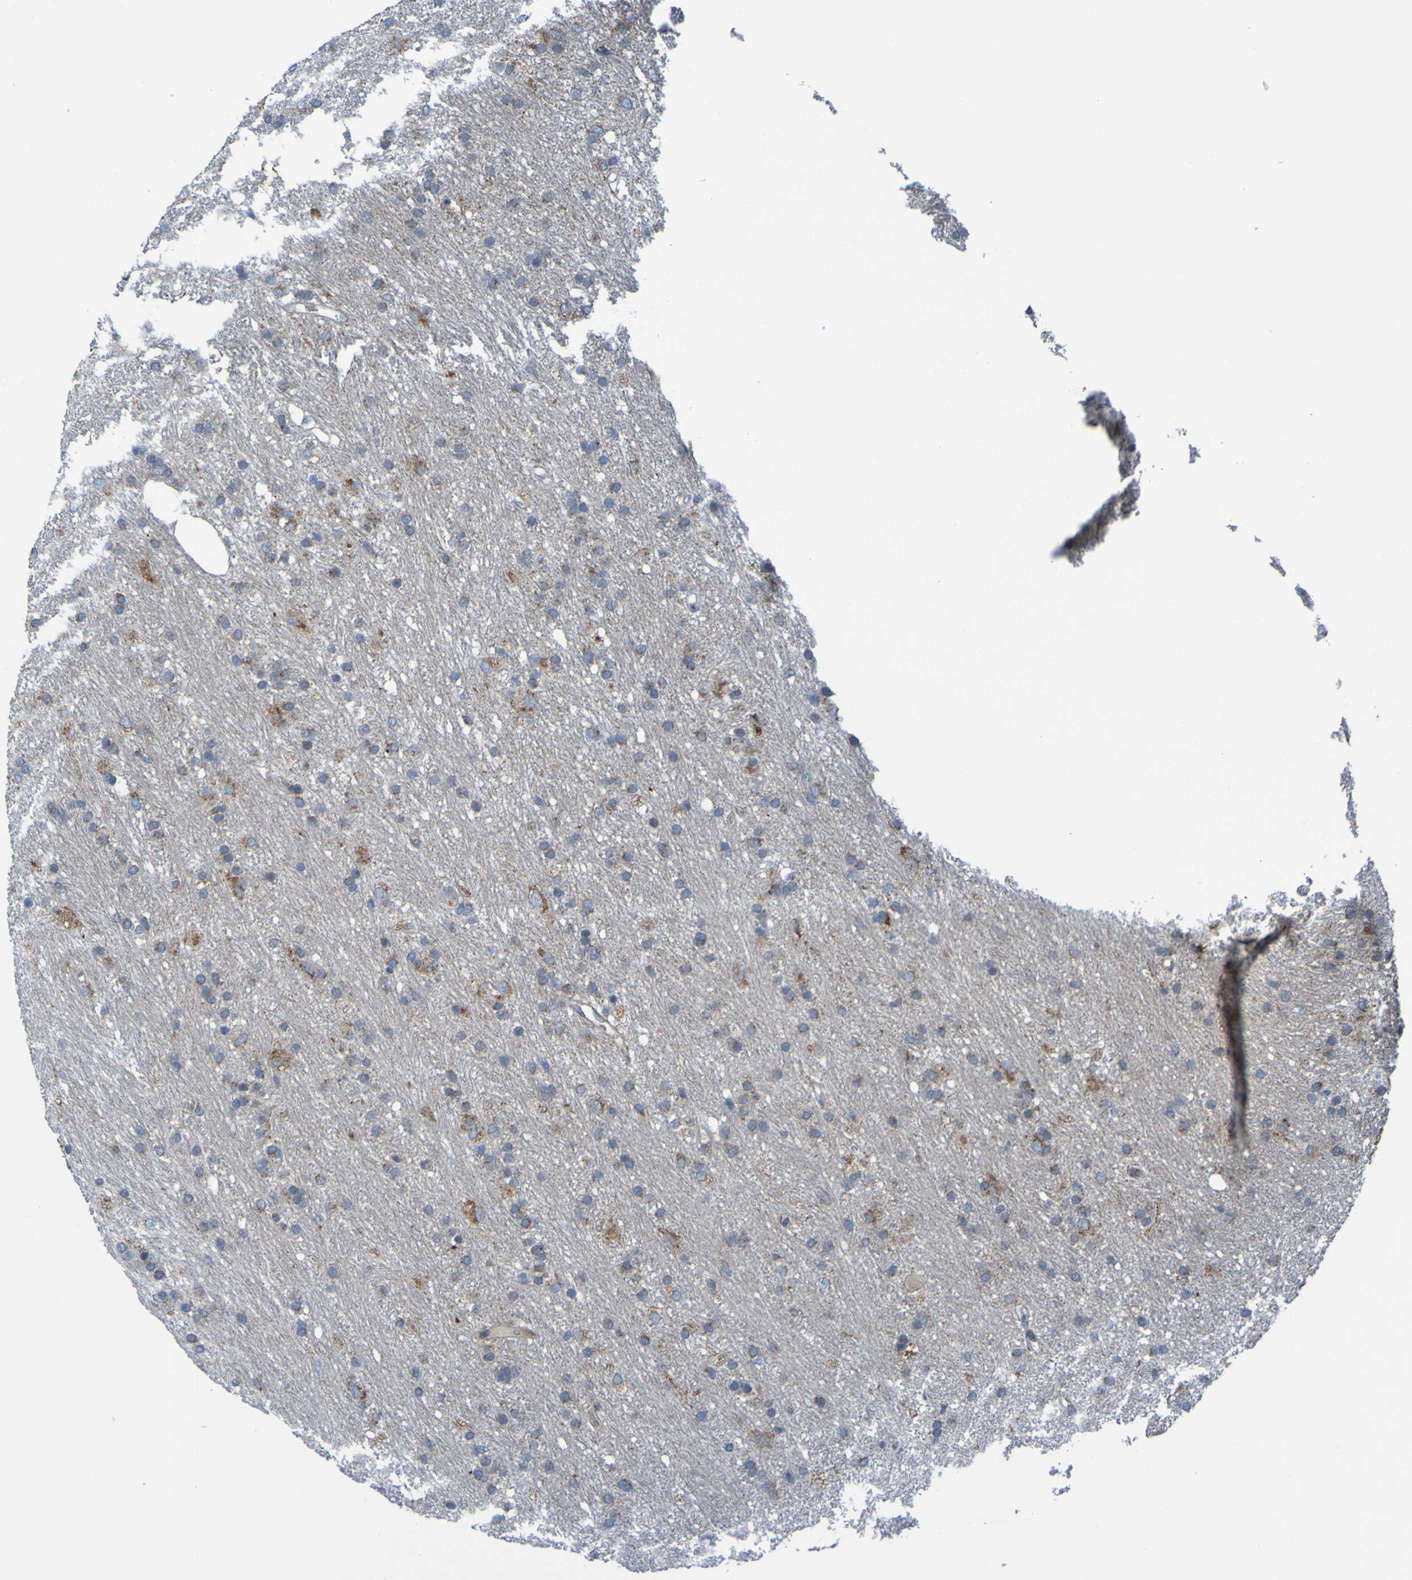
{"staining": {"intensity": "weak", "quantity": "25%-75%", "location": "cytoplasmic/membranous"}, "tissue": "glioma", "cell_type": "Tumor cells", "image_type": "cancer", "snomed": [{"axis": "morphology", "description": "Glioma, malignant, Low grade"}, {"axis": "topography", "description": "Brain"}], "caption": "The image displays a brown stain indicating the presence of a protein in the cytoplasmic/membranous of tumor cells in glioma. Immunohistochemistry stains the protein of interest in brown and the nuclei are stained blue.", "gene": "UNG", "patient": {"sex": "male", "age": 77}}